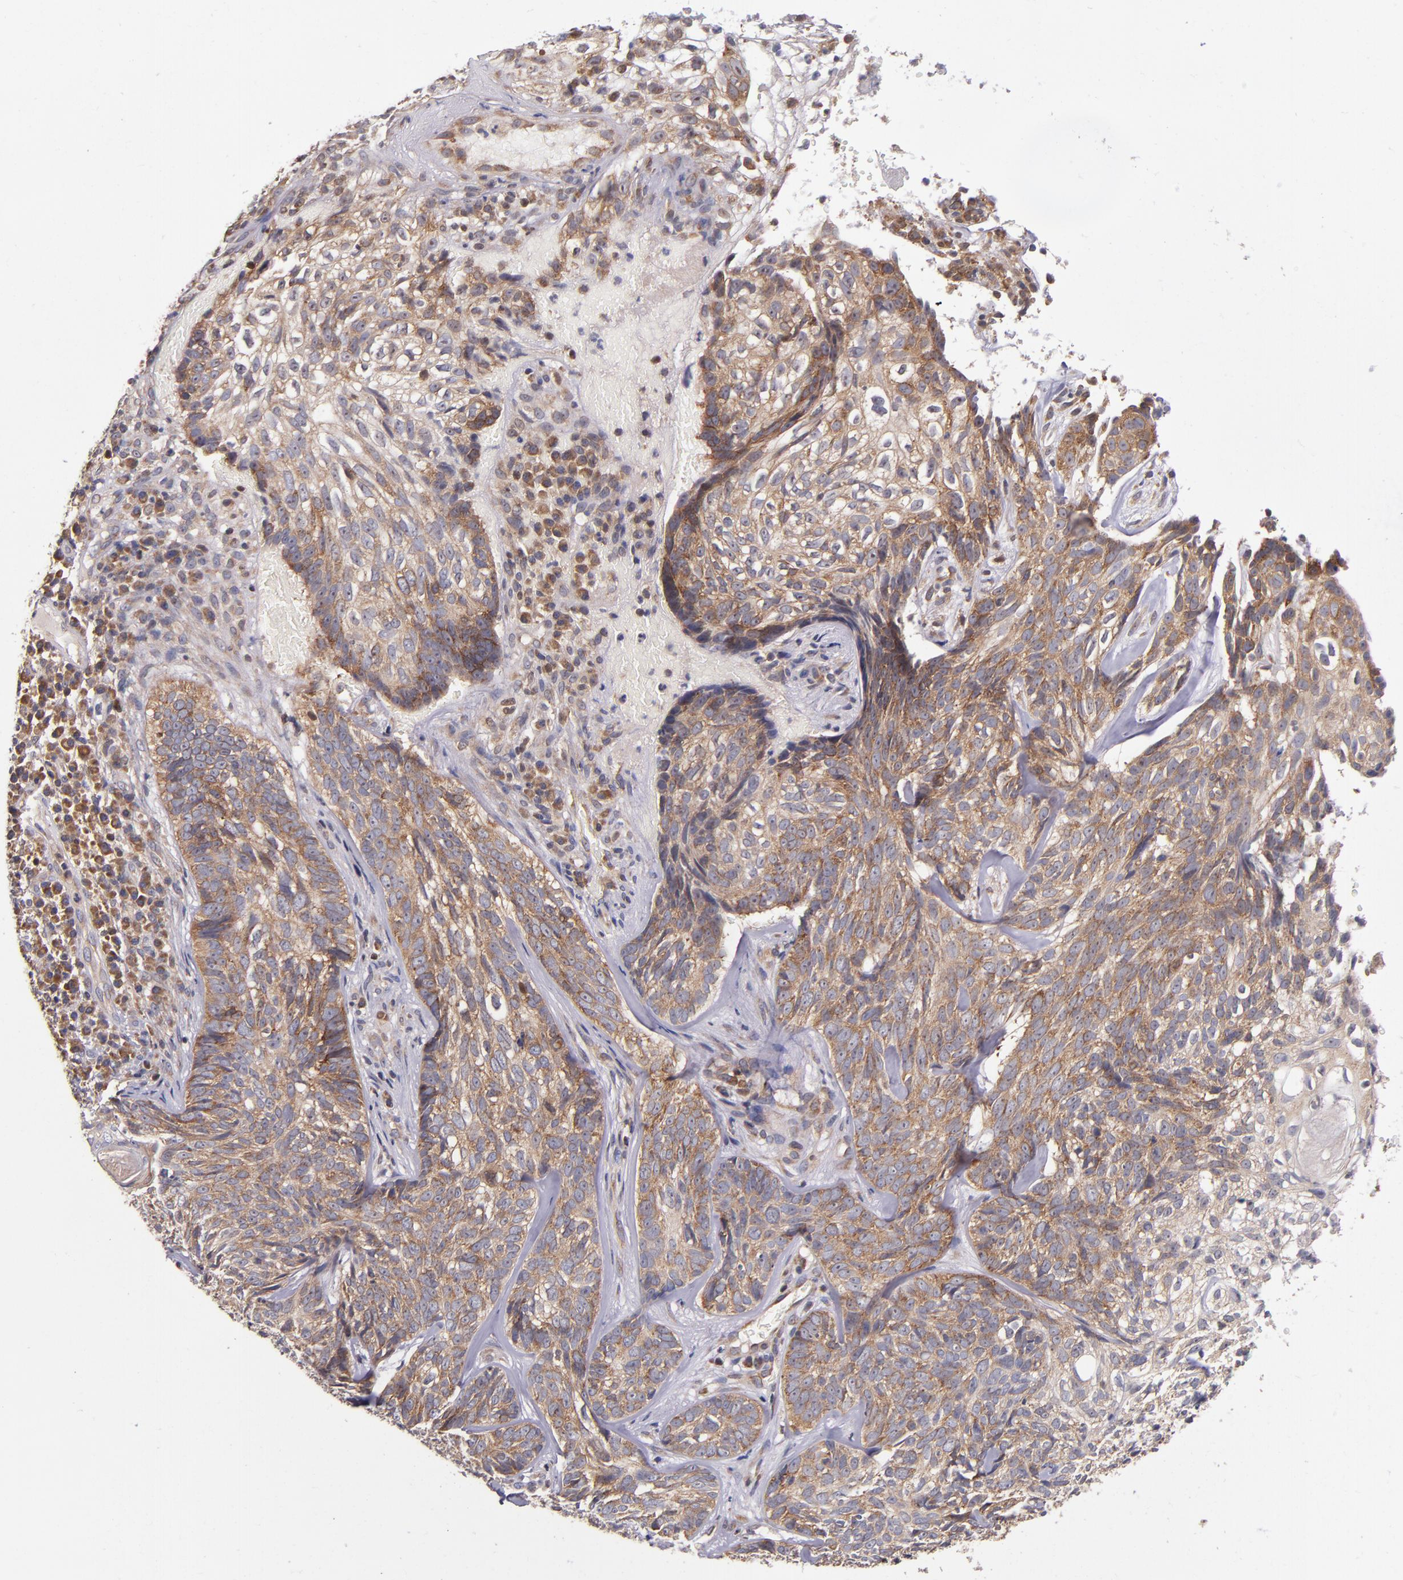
{"staining": {"intensity": "moderate", "quantity": ">75%", "location": "cytoplasmic/membranous"}, "tissue": "skin cancer", "cell_type": "Tumor cells", "image_type": "cancer", "snomed": [{"axis": "morphology", "description": "Basal cell carcinoma"}, {"axis": "topography", "description": "Skin"}], "caption": "IHC histopathology image of neoplastic tissue: skin cancer stained using immunohistochemistry displays medium levels of moderate protein expression localized specifically in the cytoplasmic/membranous of tumor cells, appearing as a cytoplasmic/membranous brown color.", "gene": "EIF4ENIF1", "patient": {"sex": "male", "age": 72}}